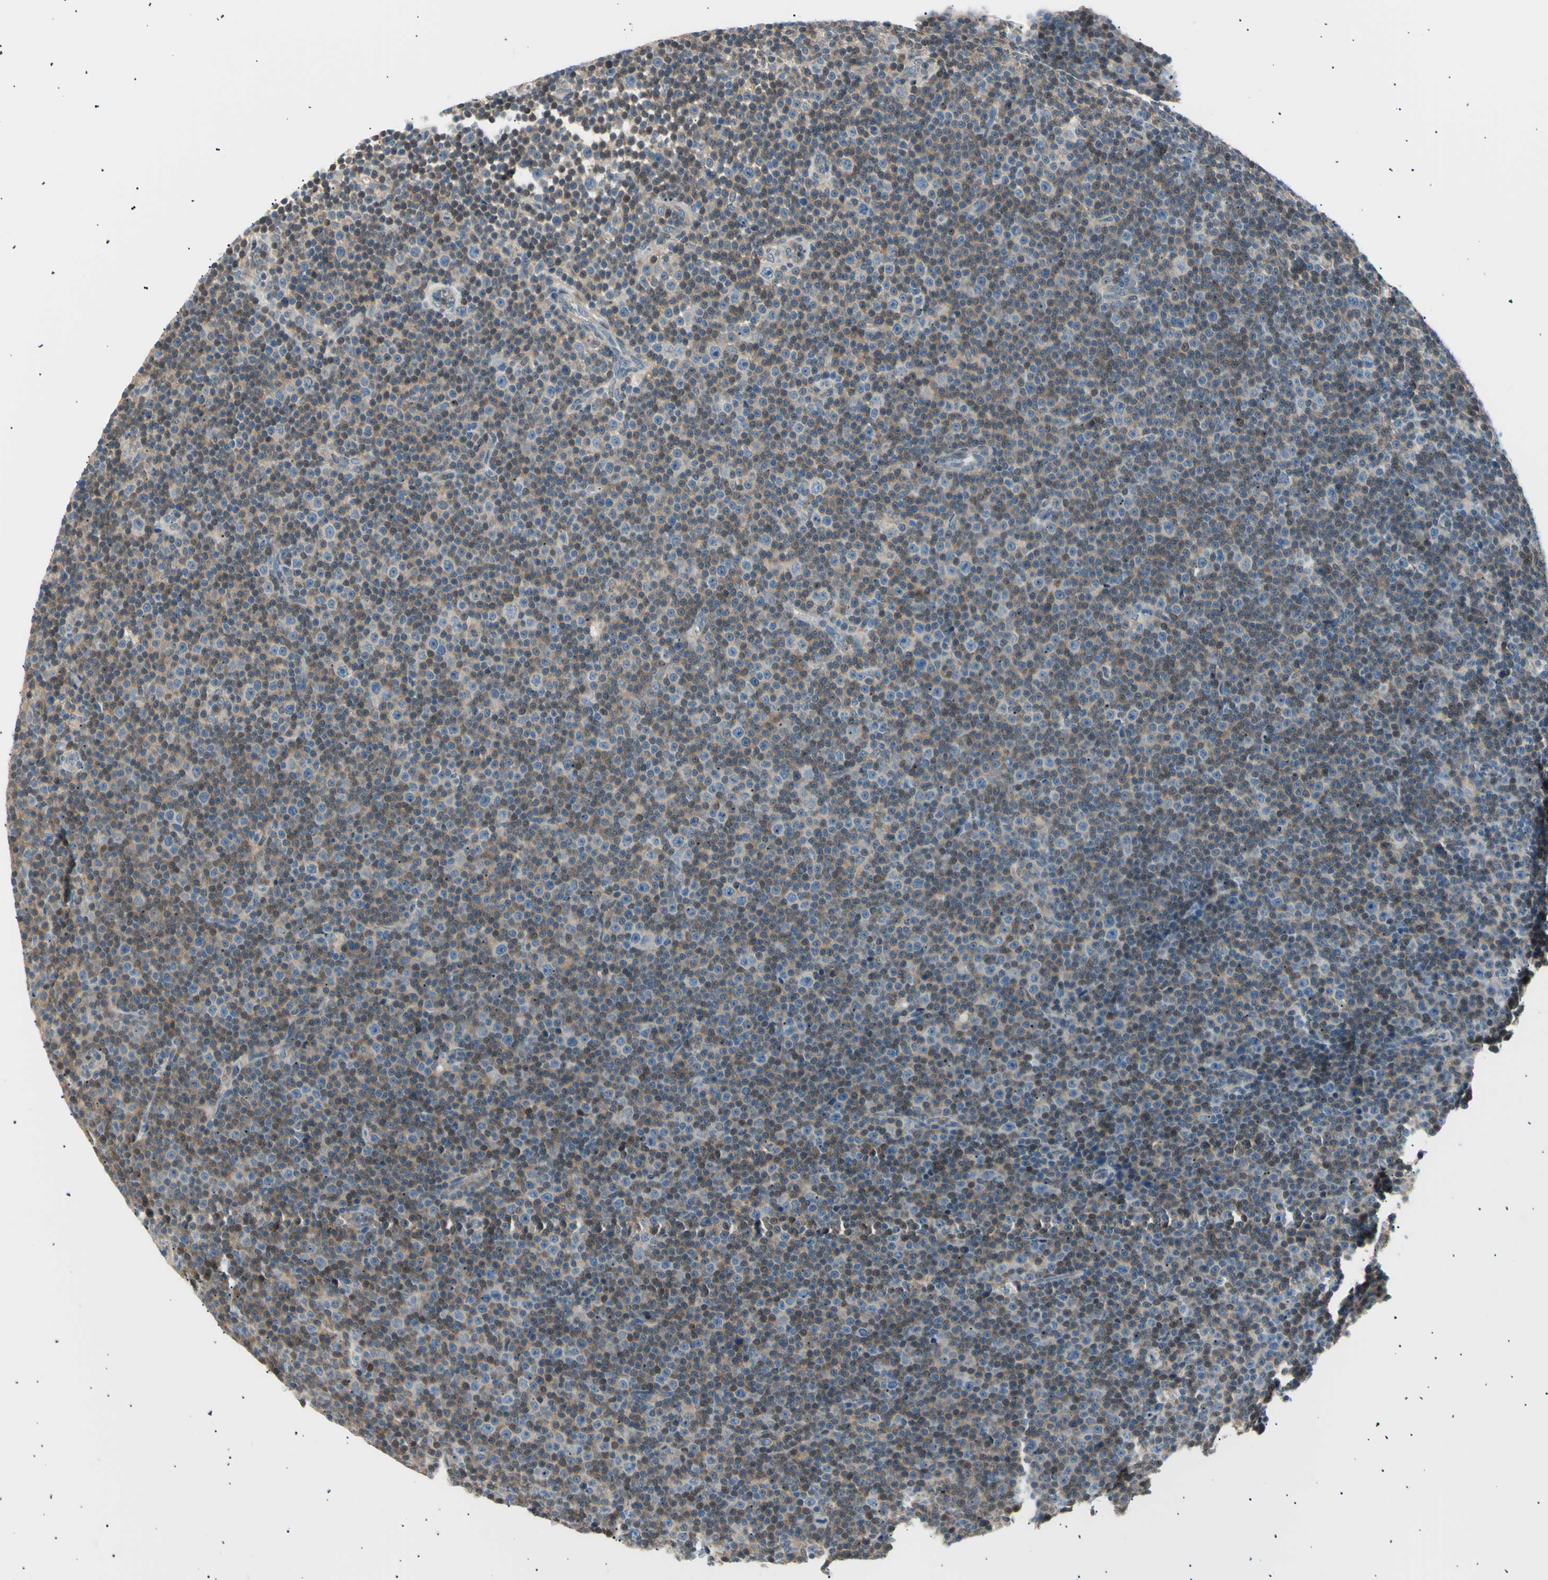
{"staining": {"intensity": "weak", "quantity": "25%-75%", "location": "cytoplasmic/membranous"}, "tissue": "lymphoma", "cell_type": "Tumor cells", "image_type": "cancer", "snomed": [{"axis": "morphology", "description": "Malignant lymphoma, non-Hodgkin's type, Low grade"}, {"axis": "topography", "description": "Lymph node"}], "caption": "Human malignant lymphoma, non-Hodgkin's type (low-grade) stained for a protein (brown) exhibits weak cytoplasmic/membranous positive staining in about 25%-75% of tumor cells.", "gene": "LHPP", "patient": {"sex": "female", "age": 67}}